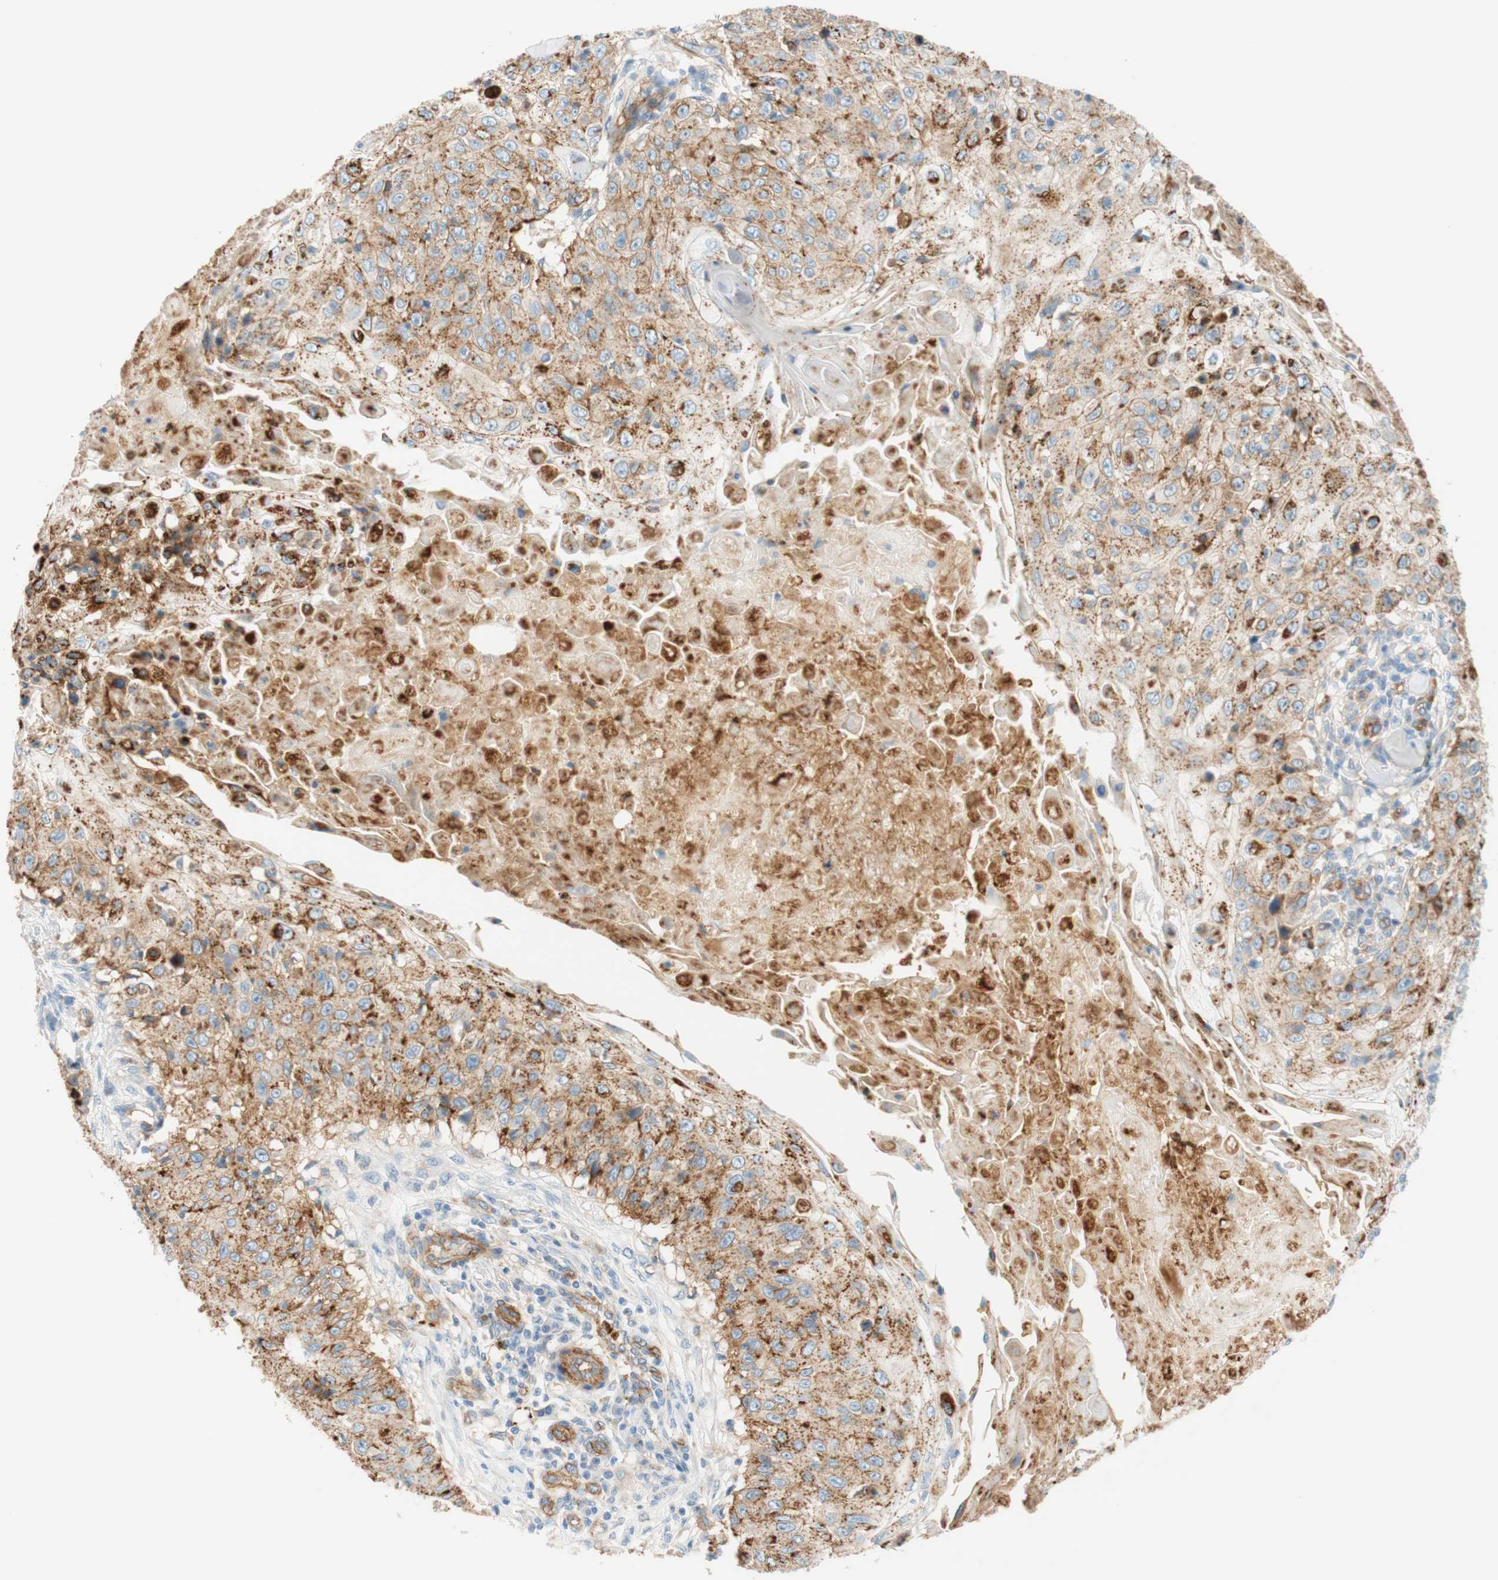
{"staining": {"intensity": "moderate", "quantity": ">75%", "location": "cytoplasmic/membranous"}, "tissue": "skin cancer", "cell_type": "Tumor cells", "image_type": "cancer", "snomed": [{"axis": "morphology", "description": "Squamous cell carcinoma, NOS"}, {"axis": "topography", "description": "Skin"}], "caption": "Human skin cancer (squamous cell carcinoma) stained with a brown dye displays moderate cytoplasmic/membranous positive staining in approximately >75% of tumor cells.", "gene": "STOM", "patient": {"sex": "male", "age": 86}}